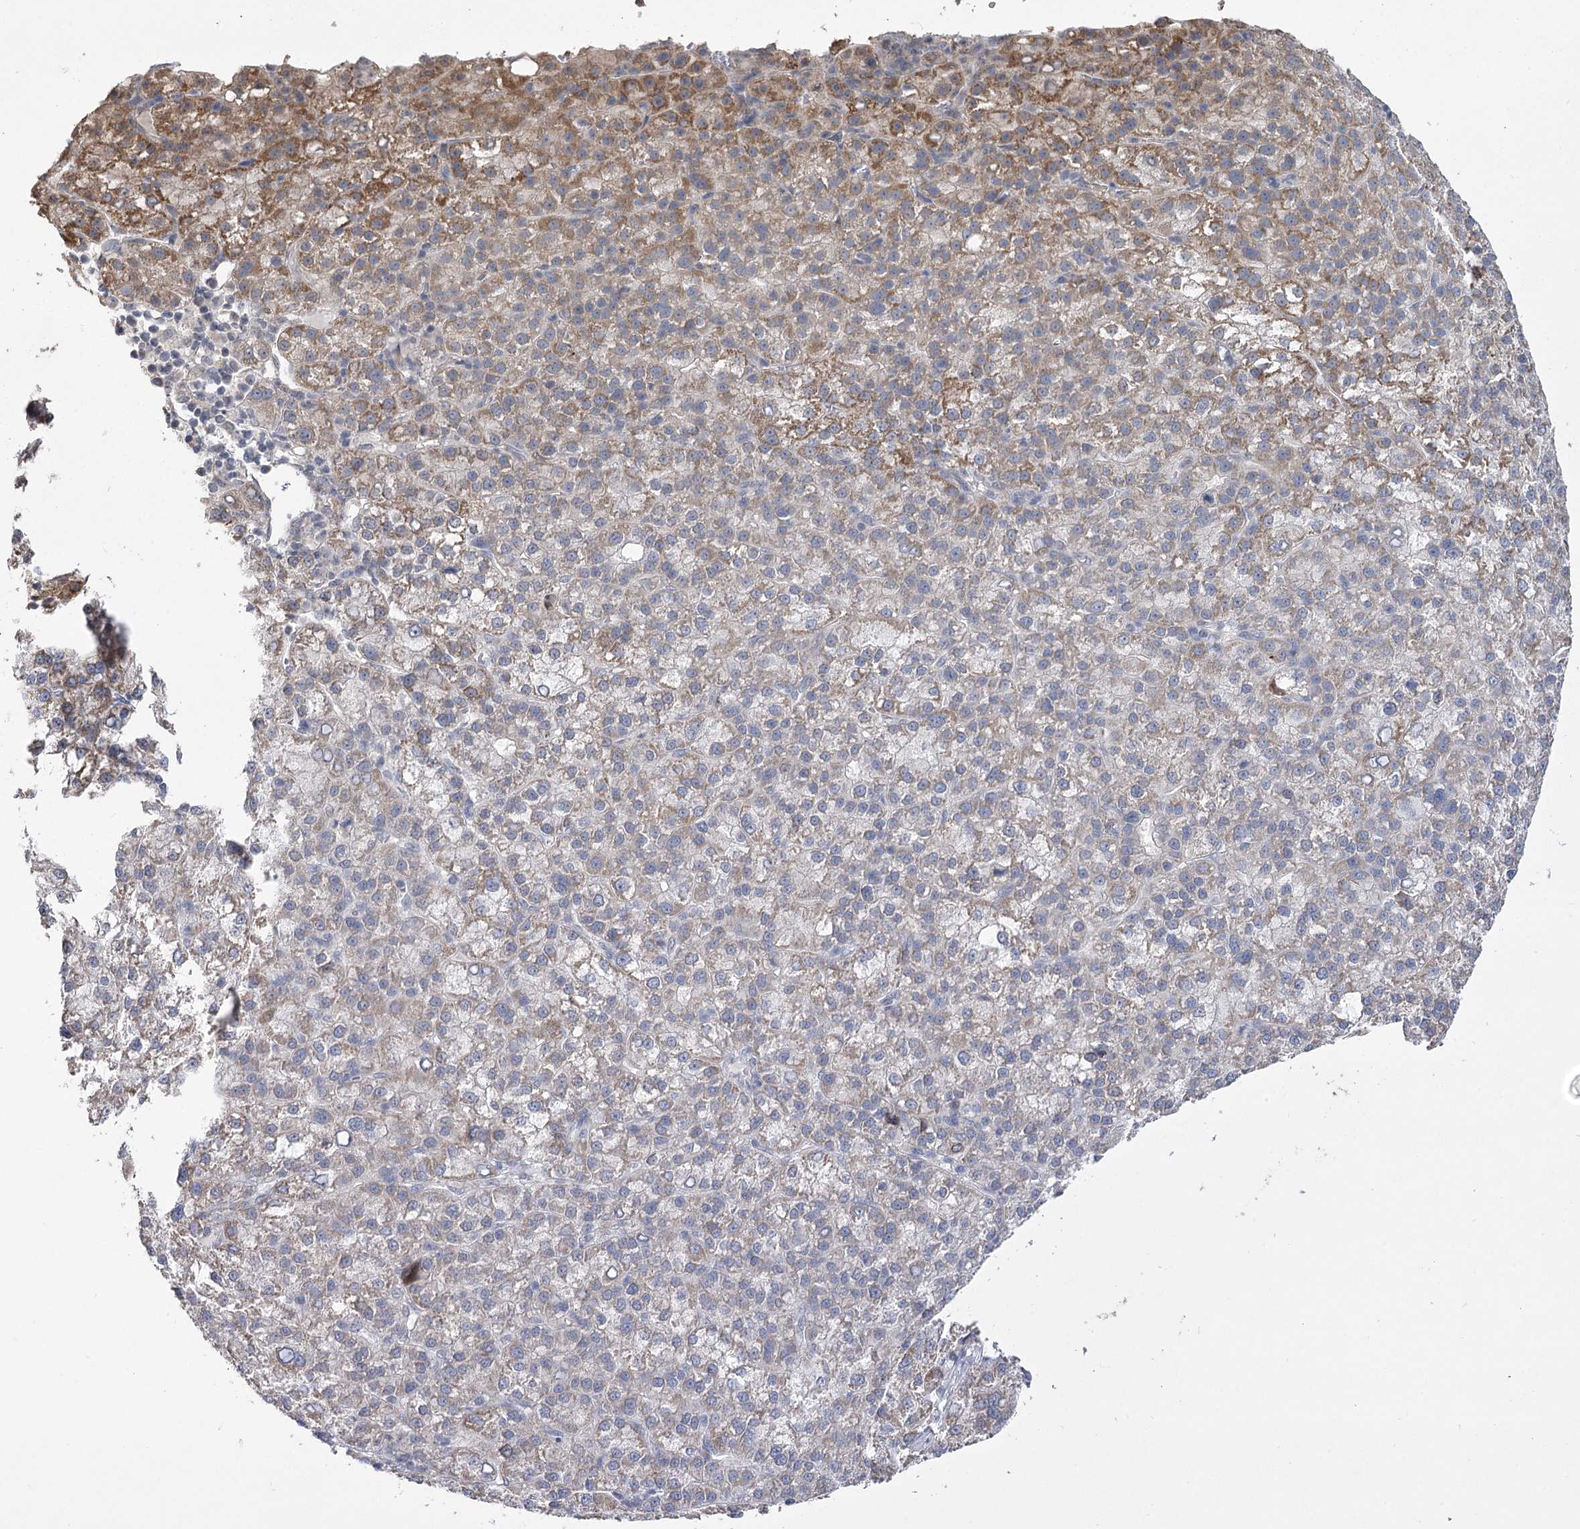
{"staining": {"intensity": "moderate", "quantity": "<25%", "location": "cytoplasmic/membranous"}, "tissue": "liver cancer", "cell_type": "Tumor cells", "image_type": "cancer", "snomed": [{"axis": "morphology", "description": "Carcinoma, Hepatocellular, NOS"}, {"axis": "topography", "description": "Liver"}], "caption": "Immunohistochemistry of human hepatocellular carcinoma (liver) demonstrates low levels of moderate cytoplasmic/membranous expression in approximately <25% of tumor cells.", "gene": "PHYHIPL", "patient": {"sex": "female", "age": 58}}